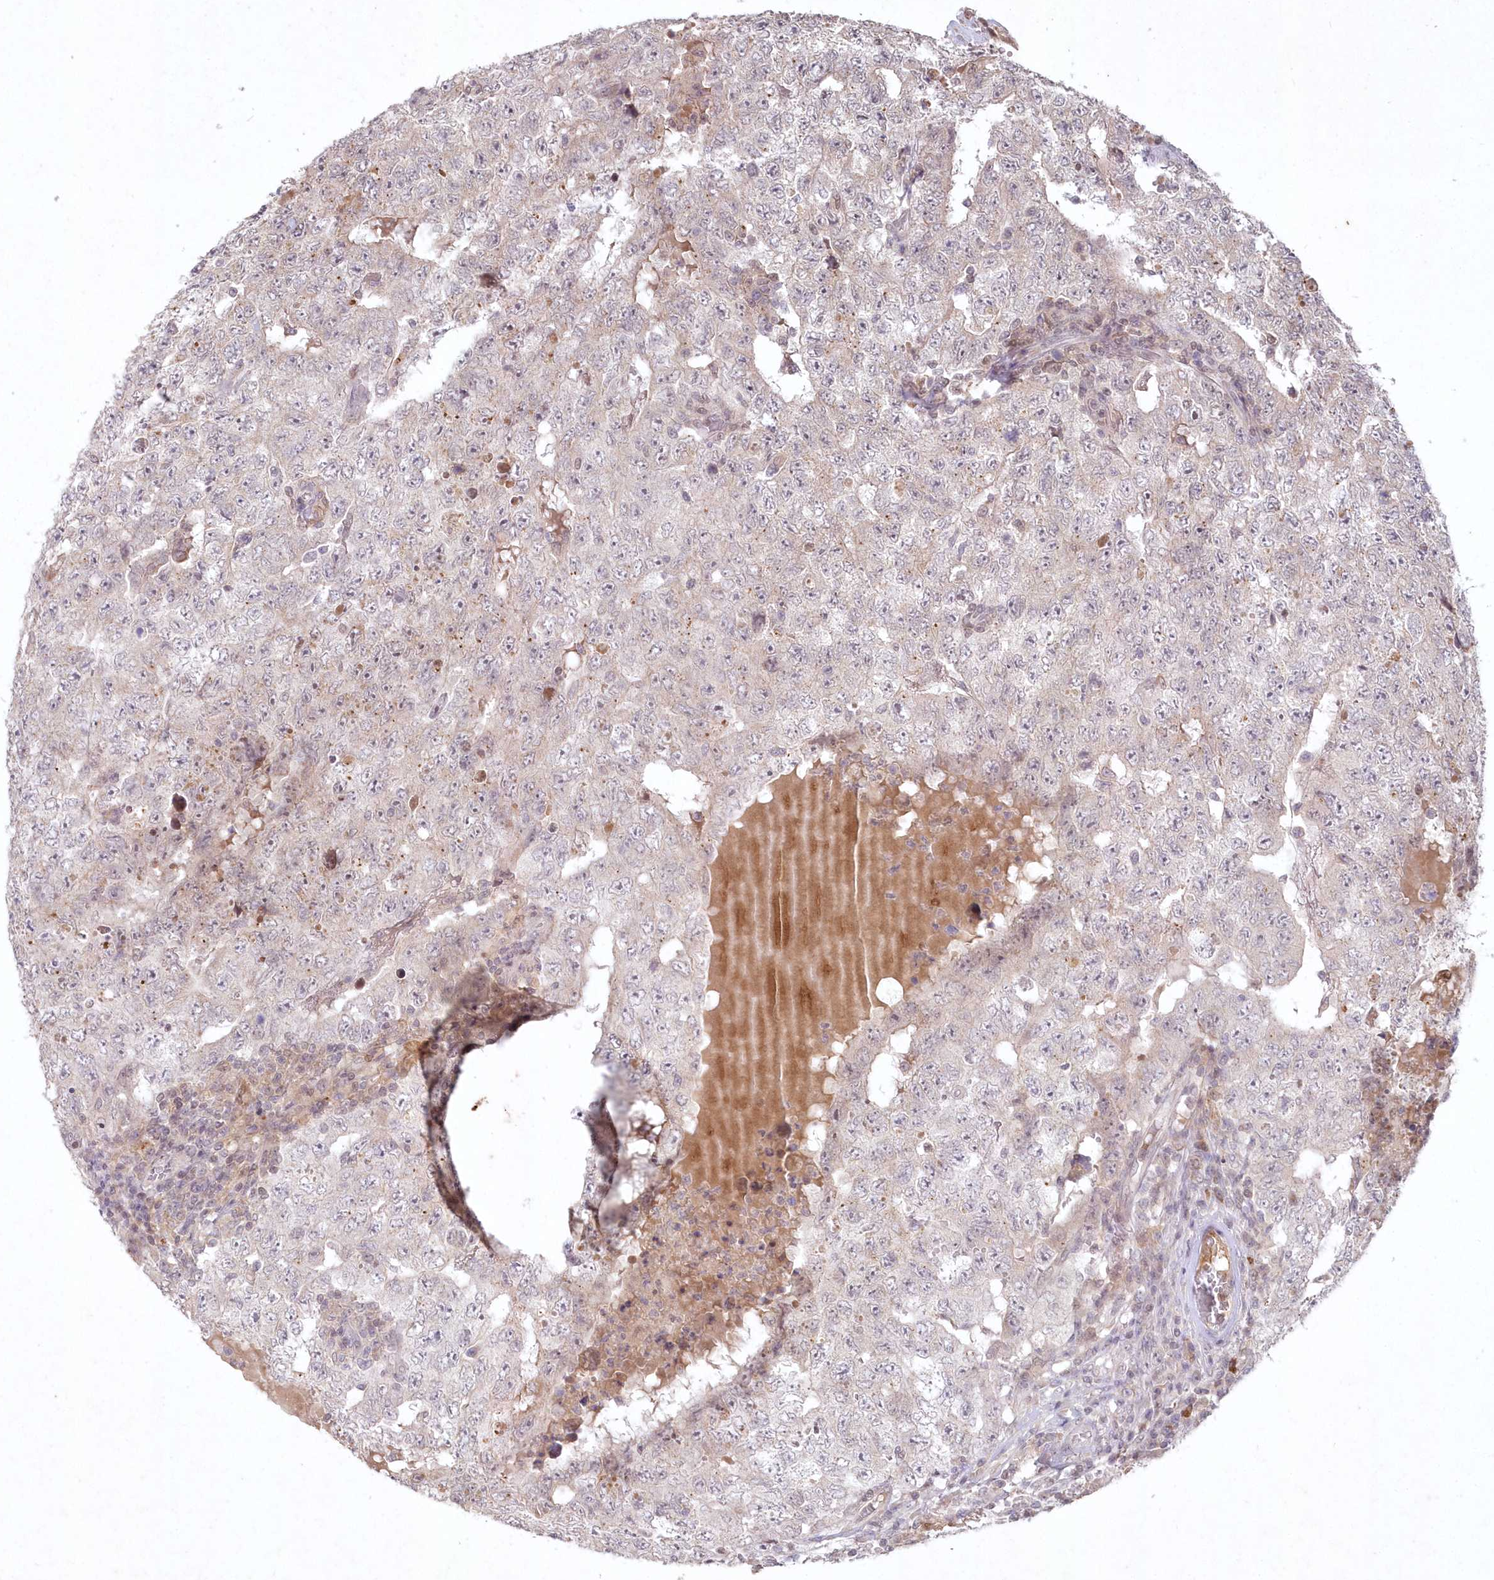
{"staining": {"intensity": "negative", "quantity": "none", "location": "none"}, "tissue": "testis cancer", "cell_type": "Tumor cells", "image_type": "cancer", "snomed": [{"axis": "morphology", "description": "Carcinoma, Embryonal, NOS"}, {"axis": "topography", "description": "Testis"}], "caption": "Protein analysis of testis cancer (embryonal carcinoma) demonstrates no significant positivity in tumor cells.", "gene": "ASCC1", "patient": {"sex": "male", "age": 26}}